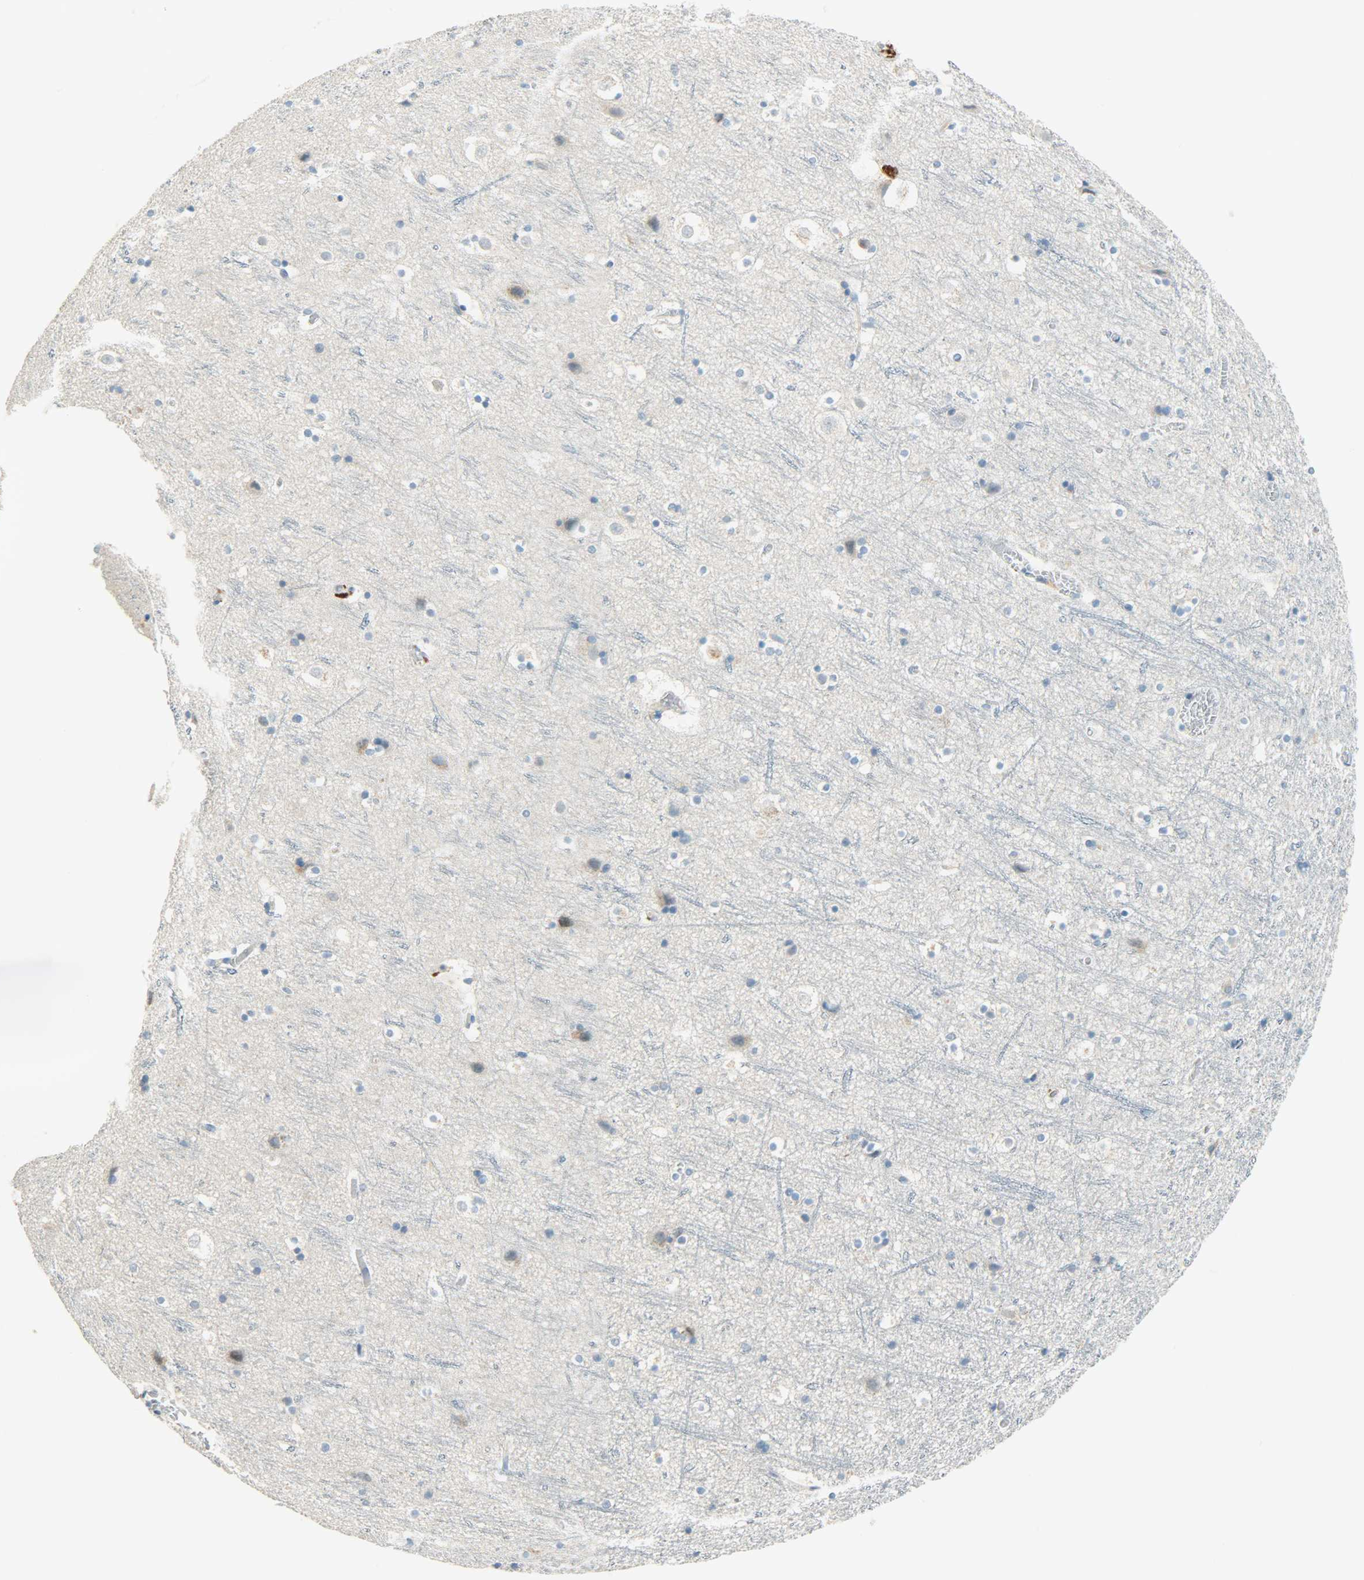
{"staining": {"intensity": "negative", "quantity": "none", "location": "none"}, "tissue": "cerebral cortex", "cell_type": "Endothelial cells", "image_type": "normal", "snomed": [{"axis": "morphology", "description": "Normal tissue, NOS"}, {"axis": "topography", "description": "Cerebral cortex"}], "caption": "Human cerebral cortex stained for a protein using immunohistochemistry (IHC) exhibits no positivity in endothelial cells.", "gene": "JUNB", "patient": {"sex": "male", "age": 45}}